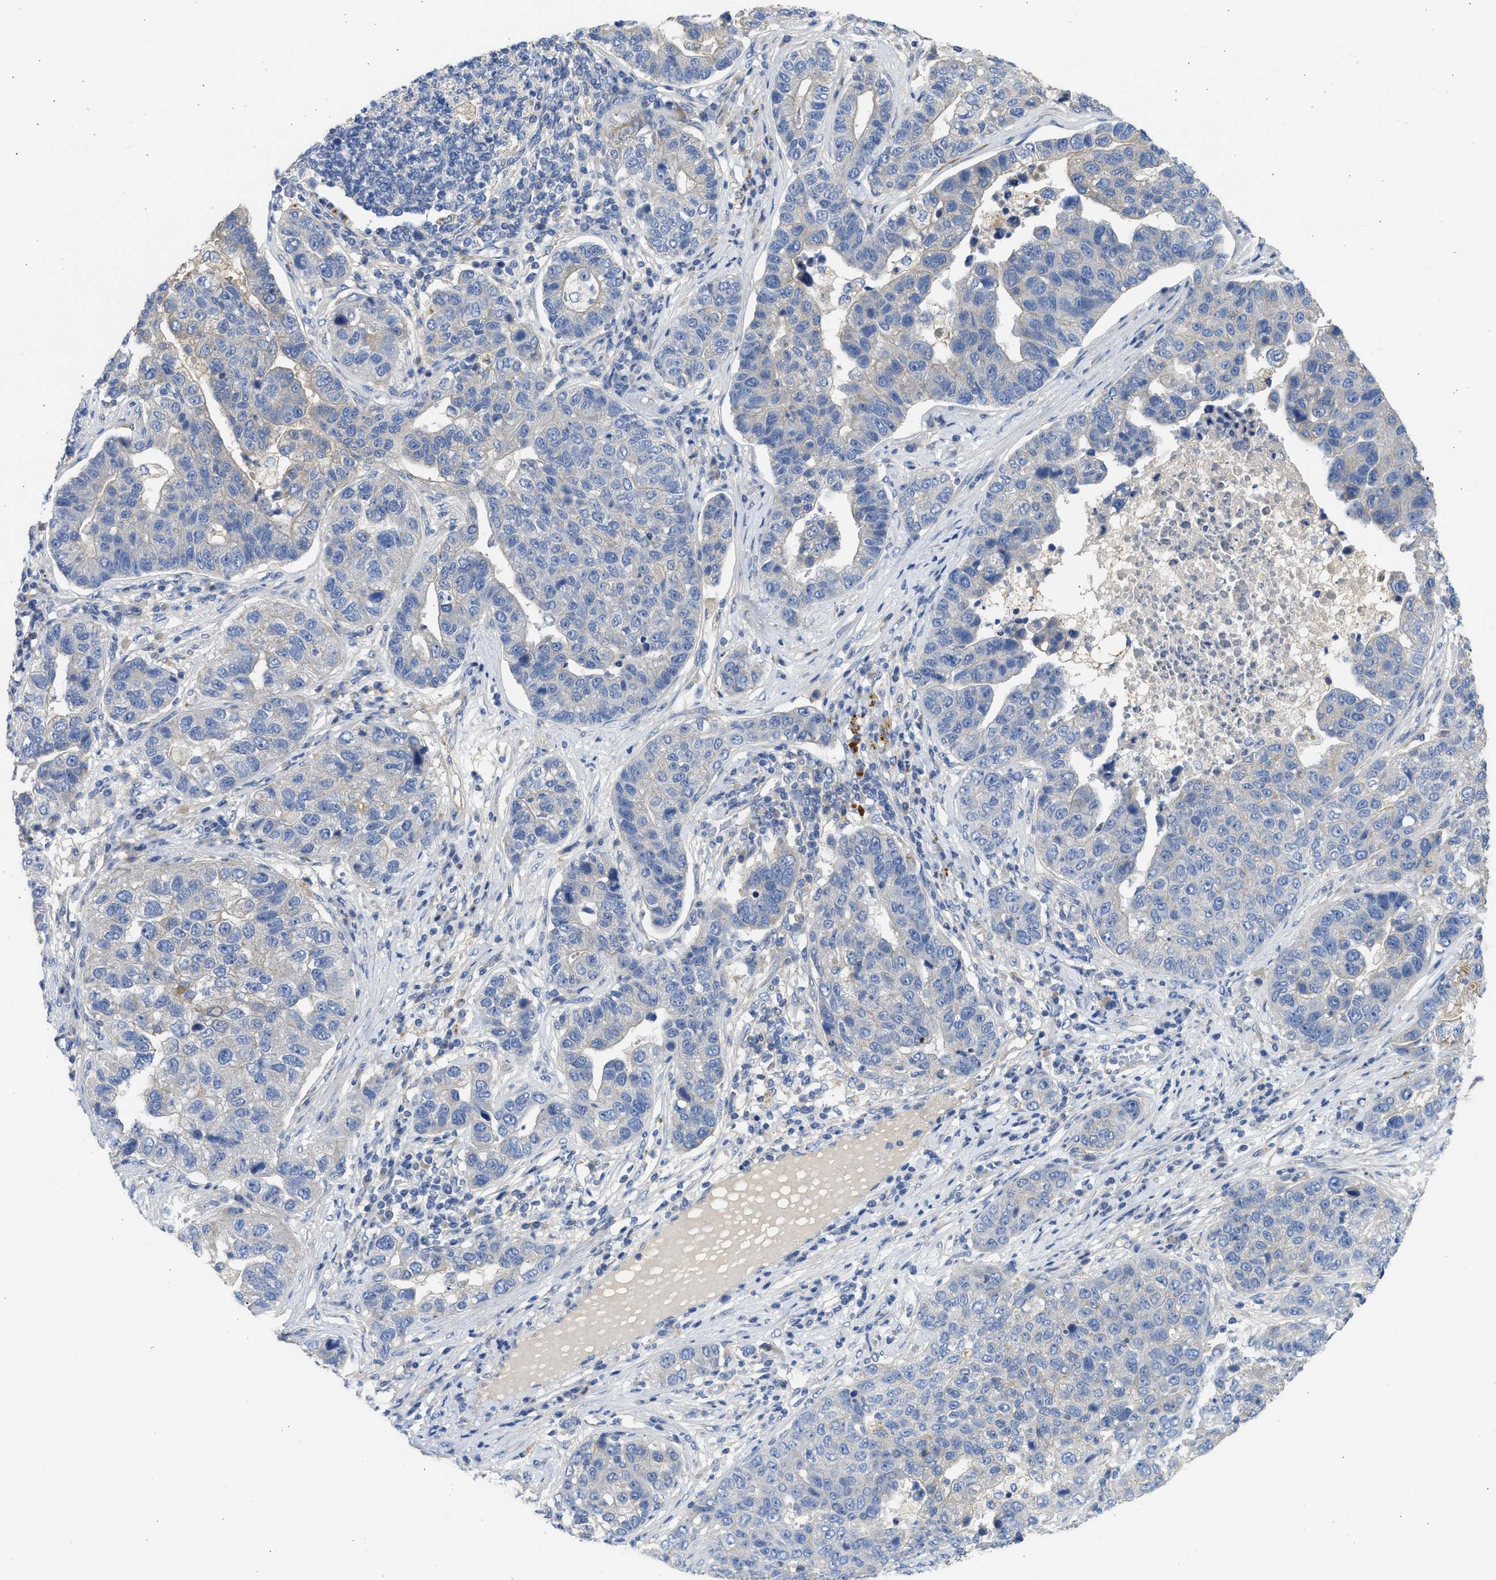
{"staining": {"intensity": "negative", "quantity": "none", "location": "none"}, "tissue": "pancreatic cancer", "cell_type": "Tumor cells", "image_type": "cancer", "snomed": [{"axis": "morphology", "description": "Adenocarcinoma, NOS"}, {"axis": "topography", "description": "Pancreas"}], "caption": "Immunohistochemistry (IHC) histopathology image of human pancreatic cancer (adenocarcinoma) stained for a protein (brown), which exhibits no staining in tumor cells. (Stains: DAB (3,3'-diaminobenzidine) IHC with hematoxylin counter stain, Microscopy: brightfield microscopy at high magnification).", "gene": "CSRNP2", "patient": {"sex": "female", "age": 61}}